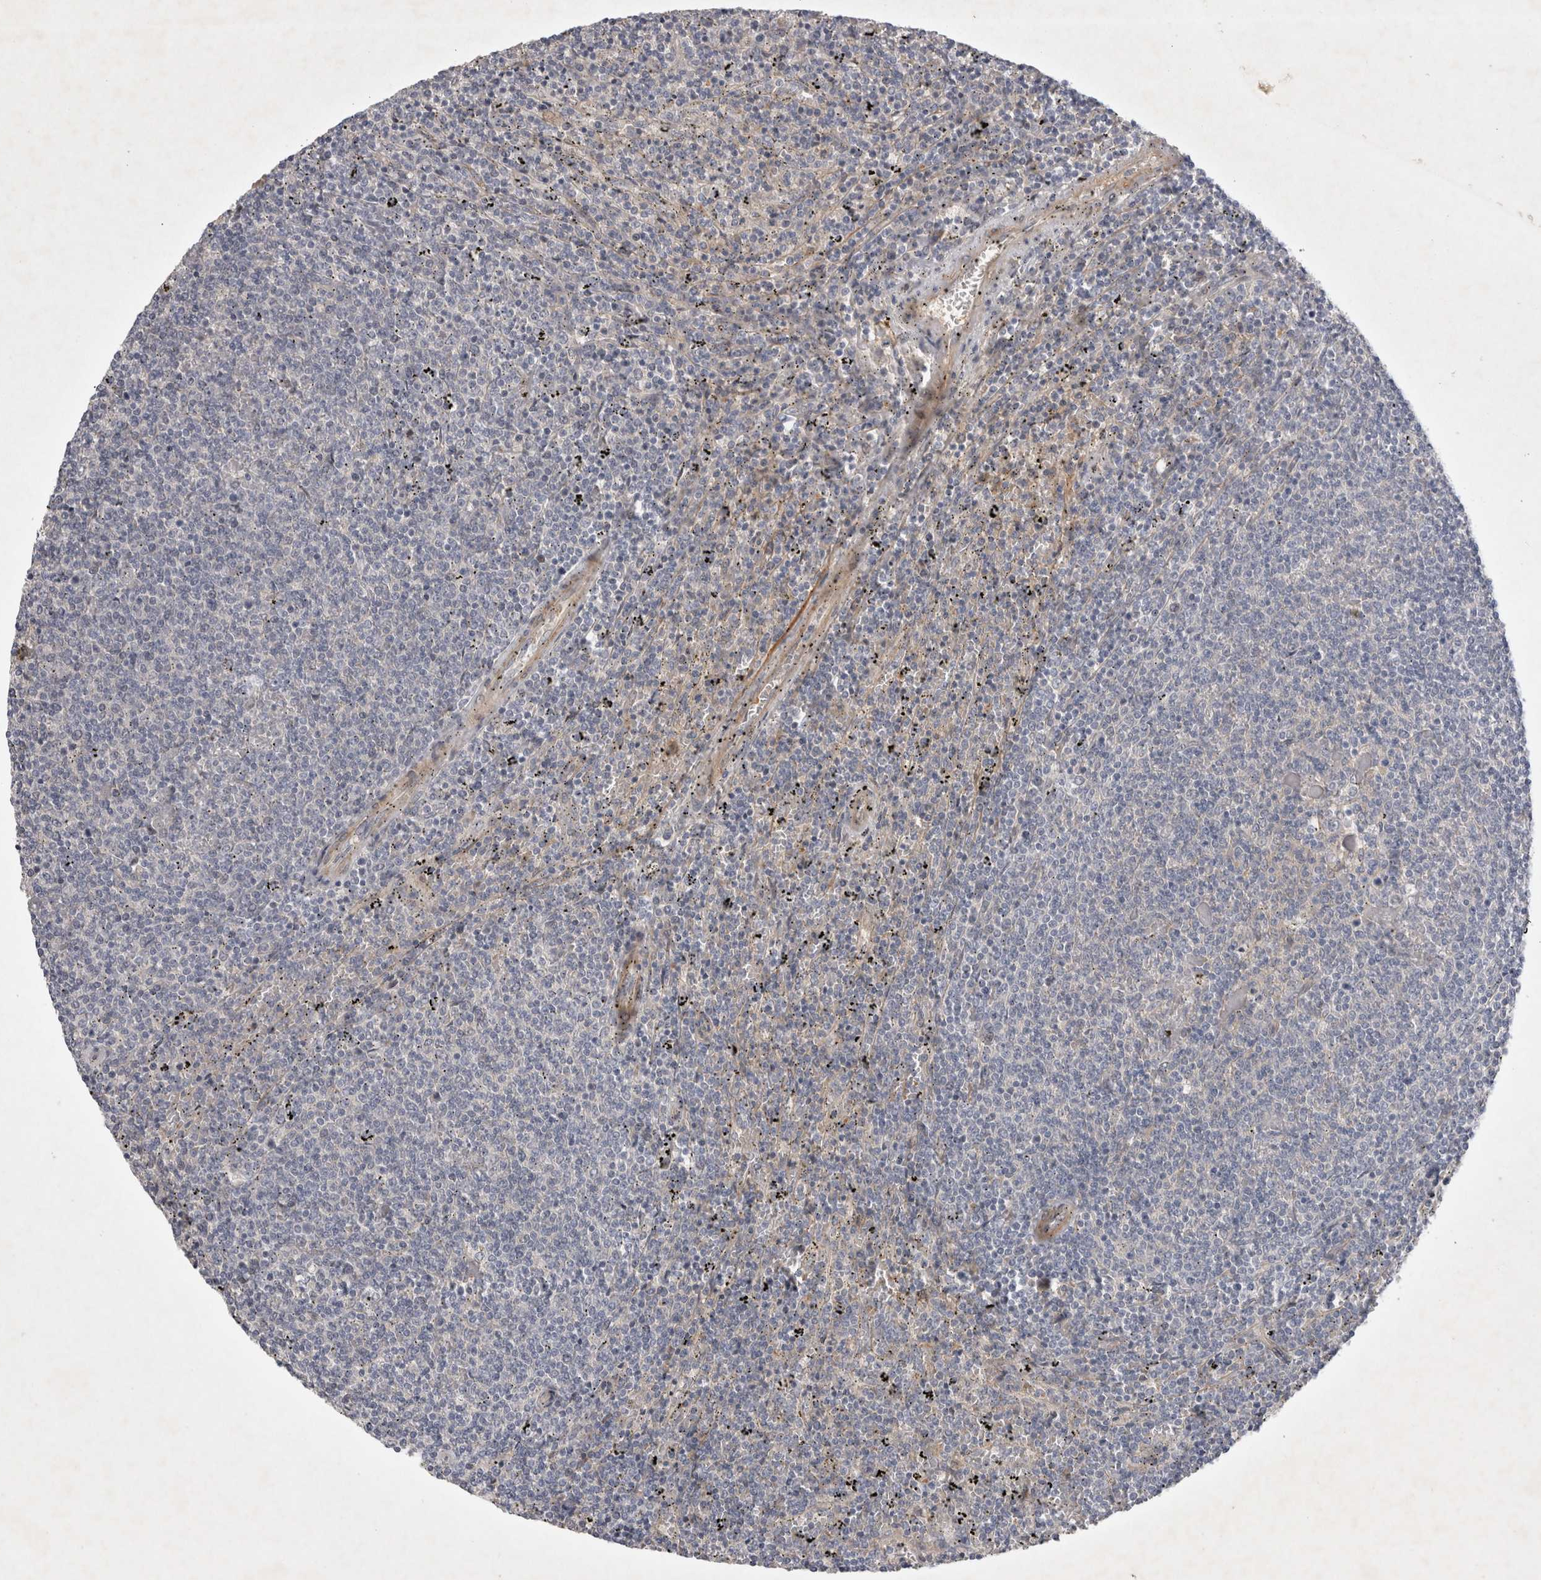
{"staining": {"intensity": "negative", "quantity": "none", "location": "none"}, "tissue": "lymphoma", "cell_type": "Tumor cells", "image_type": "cancer", "snomed": [{"axis": "morphology", "description": "Malignant lymphoma, non-Hodgkin's type, Low grade"}, {"axis": "topography", "description": "Spleen"}], "caption": "High magnification brightfield microscopy of malignant lymphoma, non-Hodgkin's type (low-grade) stained with DAB (3,3'-diaminobenzidine) (brown) and counterstained with hematoxylin (blue): tumor cells show no significant positivity.", "gene": "BZW2", "patient": {"sex": "female", "age": 50}}